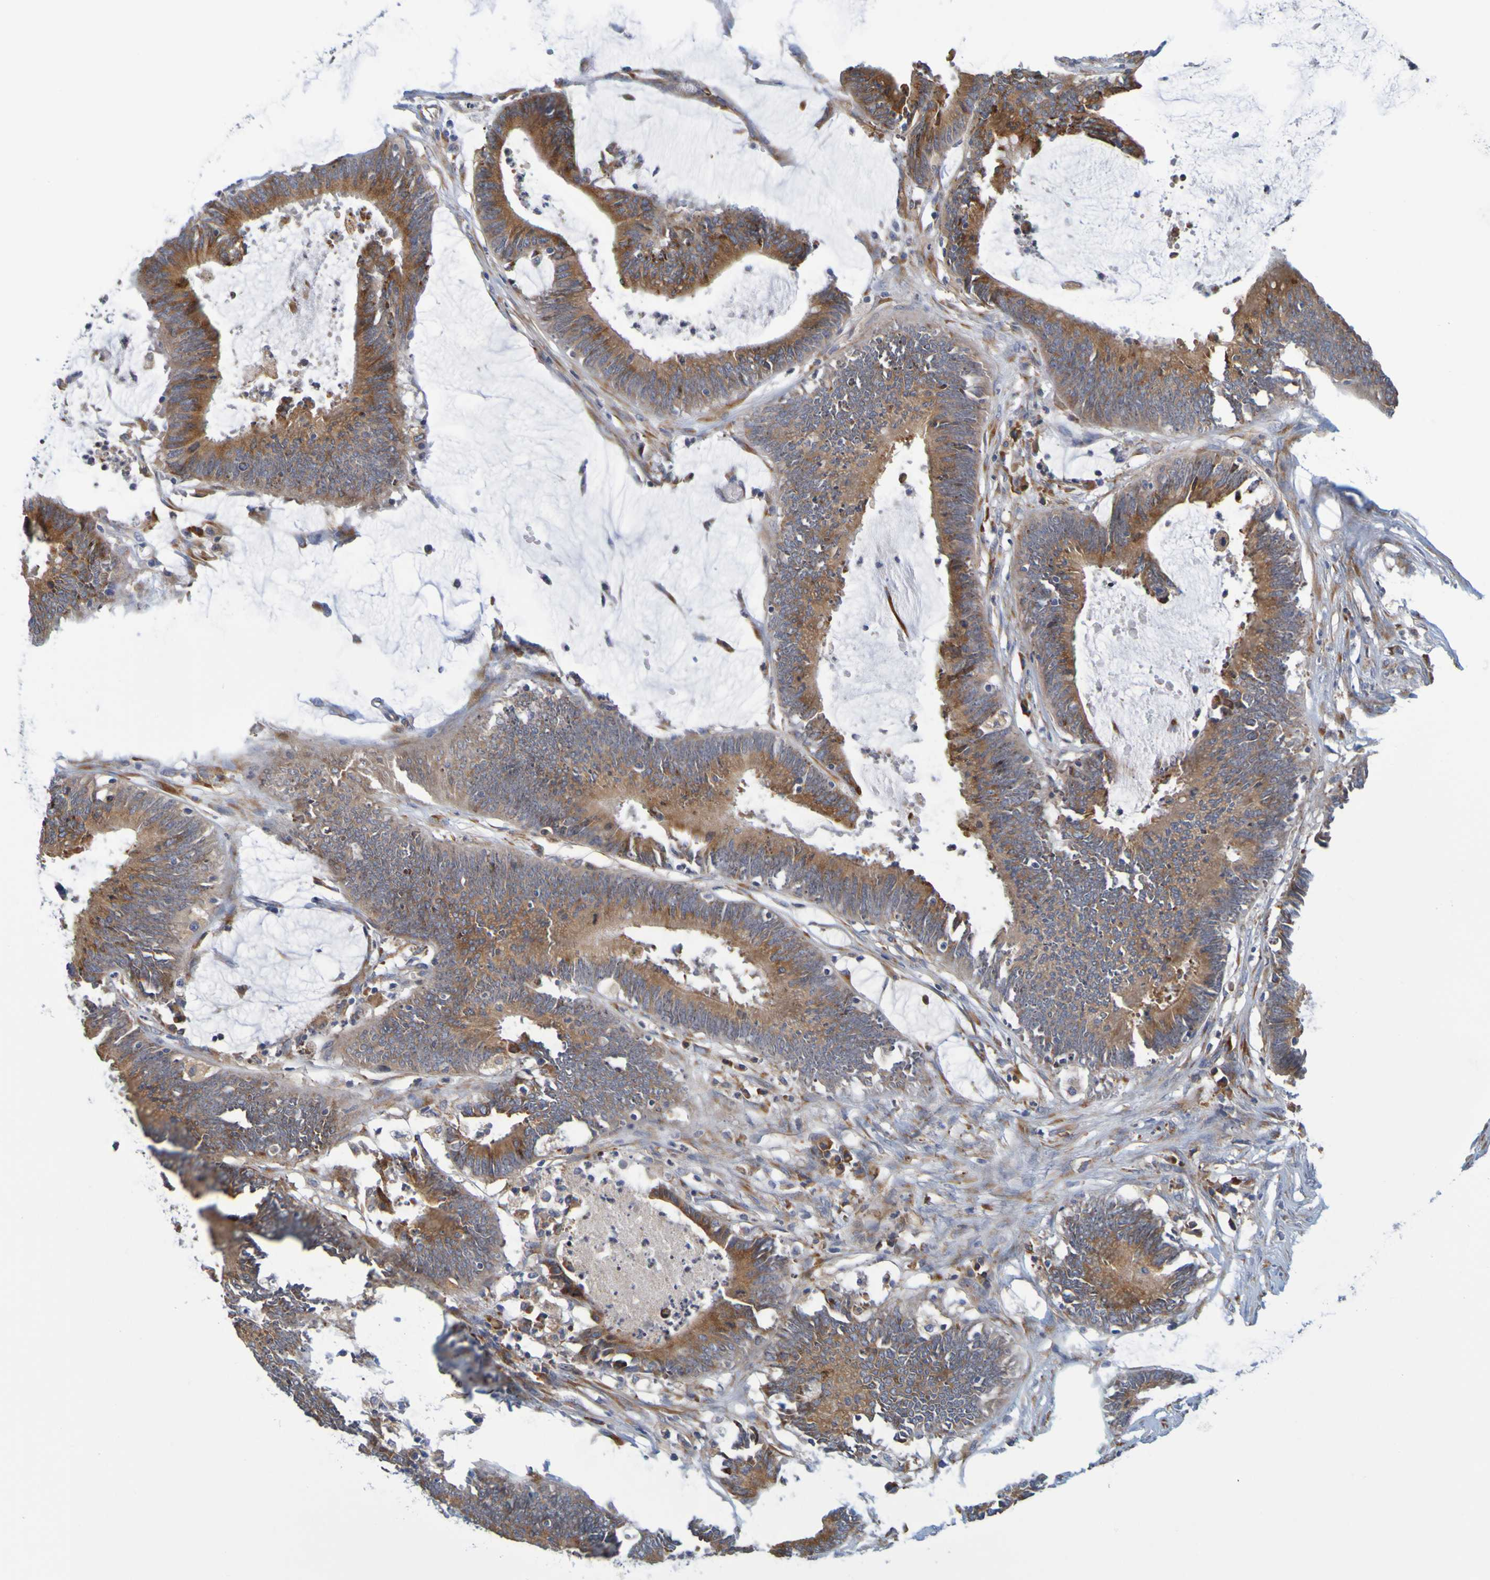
{"staining": {"intensity": "strong", "quantity": ">75%", "location": "cytoplasmic/membranous"}, "tissue": "colorectal cancer", "cell_type": "Tumor cells", "image_type": "cancer", "snomed": [{"axis": "morphology", "description": "Adenocarcinoma, NOS"}, {"axis": "topography", "description": "Rectum"}], "caption": "Tumor cells exhibit strong cytoplasmic/membranous expression in about >75% of cells in colorectal cancer (adenocarcinoma).", "gene": "SIL1", "patient": {"sex": "female", "age": 66}}